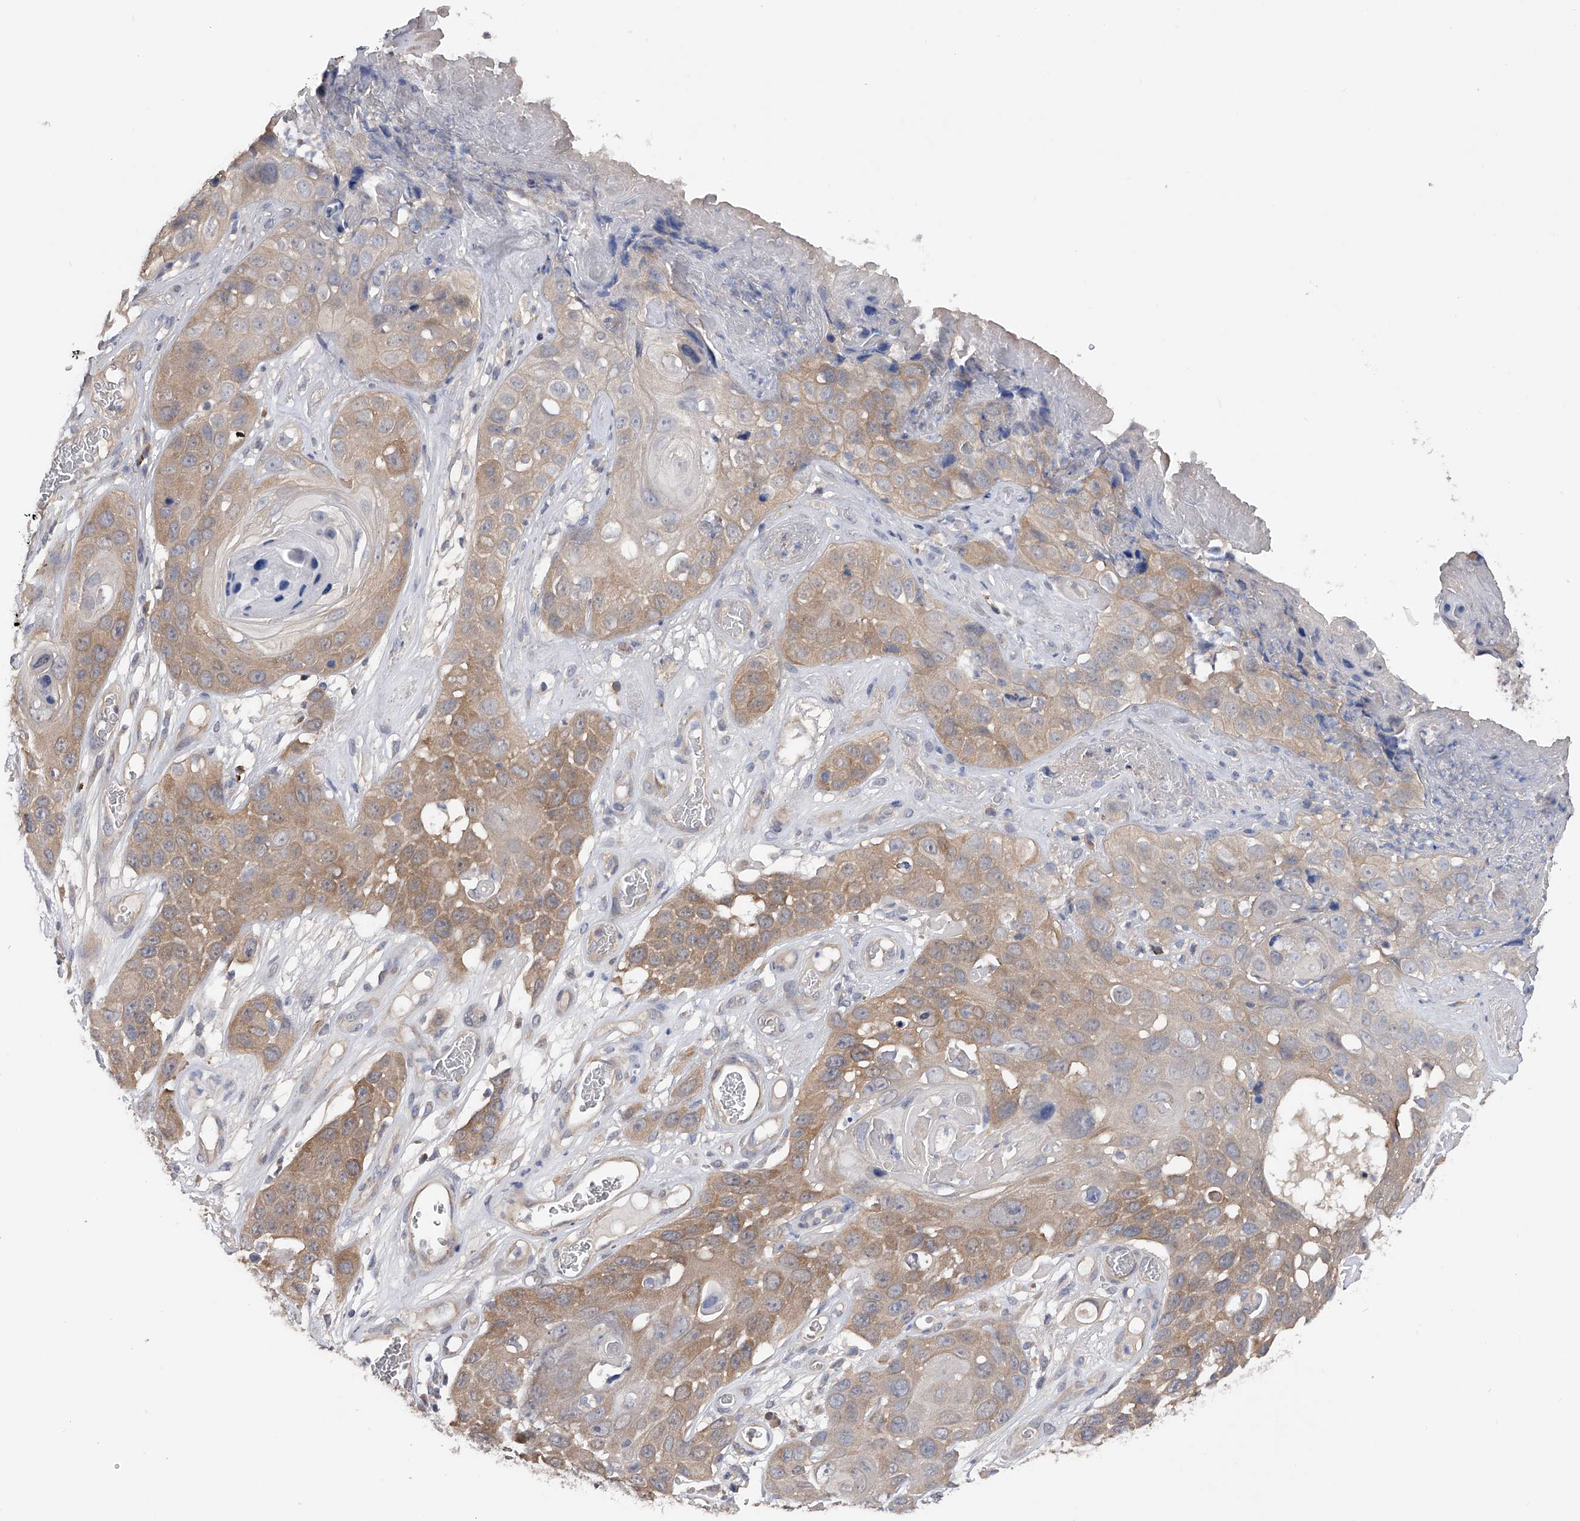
{"staining": {"intensity": "weak", "quantity": "25%-75%", "location": "cytoplasmic/membranous"}, "tissue": "skin cancer", "cell_type": "Tumor cells", "image_type": "cancer", "snomed": [{"axis": "morphology", "description": "Squamous cell carcinoma, NOS"}, {"axis": "topography", "description": "Skin"}], "caption": "There is low levels of weak cytoplasmic/membranous positivity in tumor cells of skin squamous cell carcinoma, as demonstrated by immunohistochemical staining (brown color).", "gene": "CFAP298", "patient": {"sex": "male", "age": 55}}